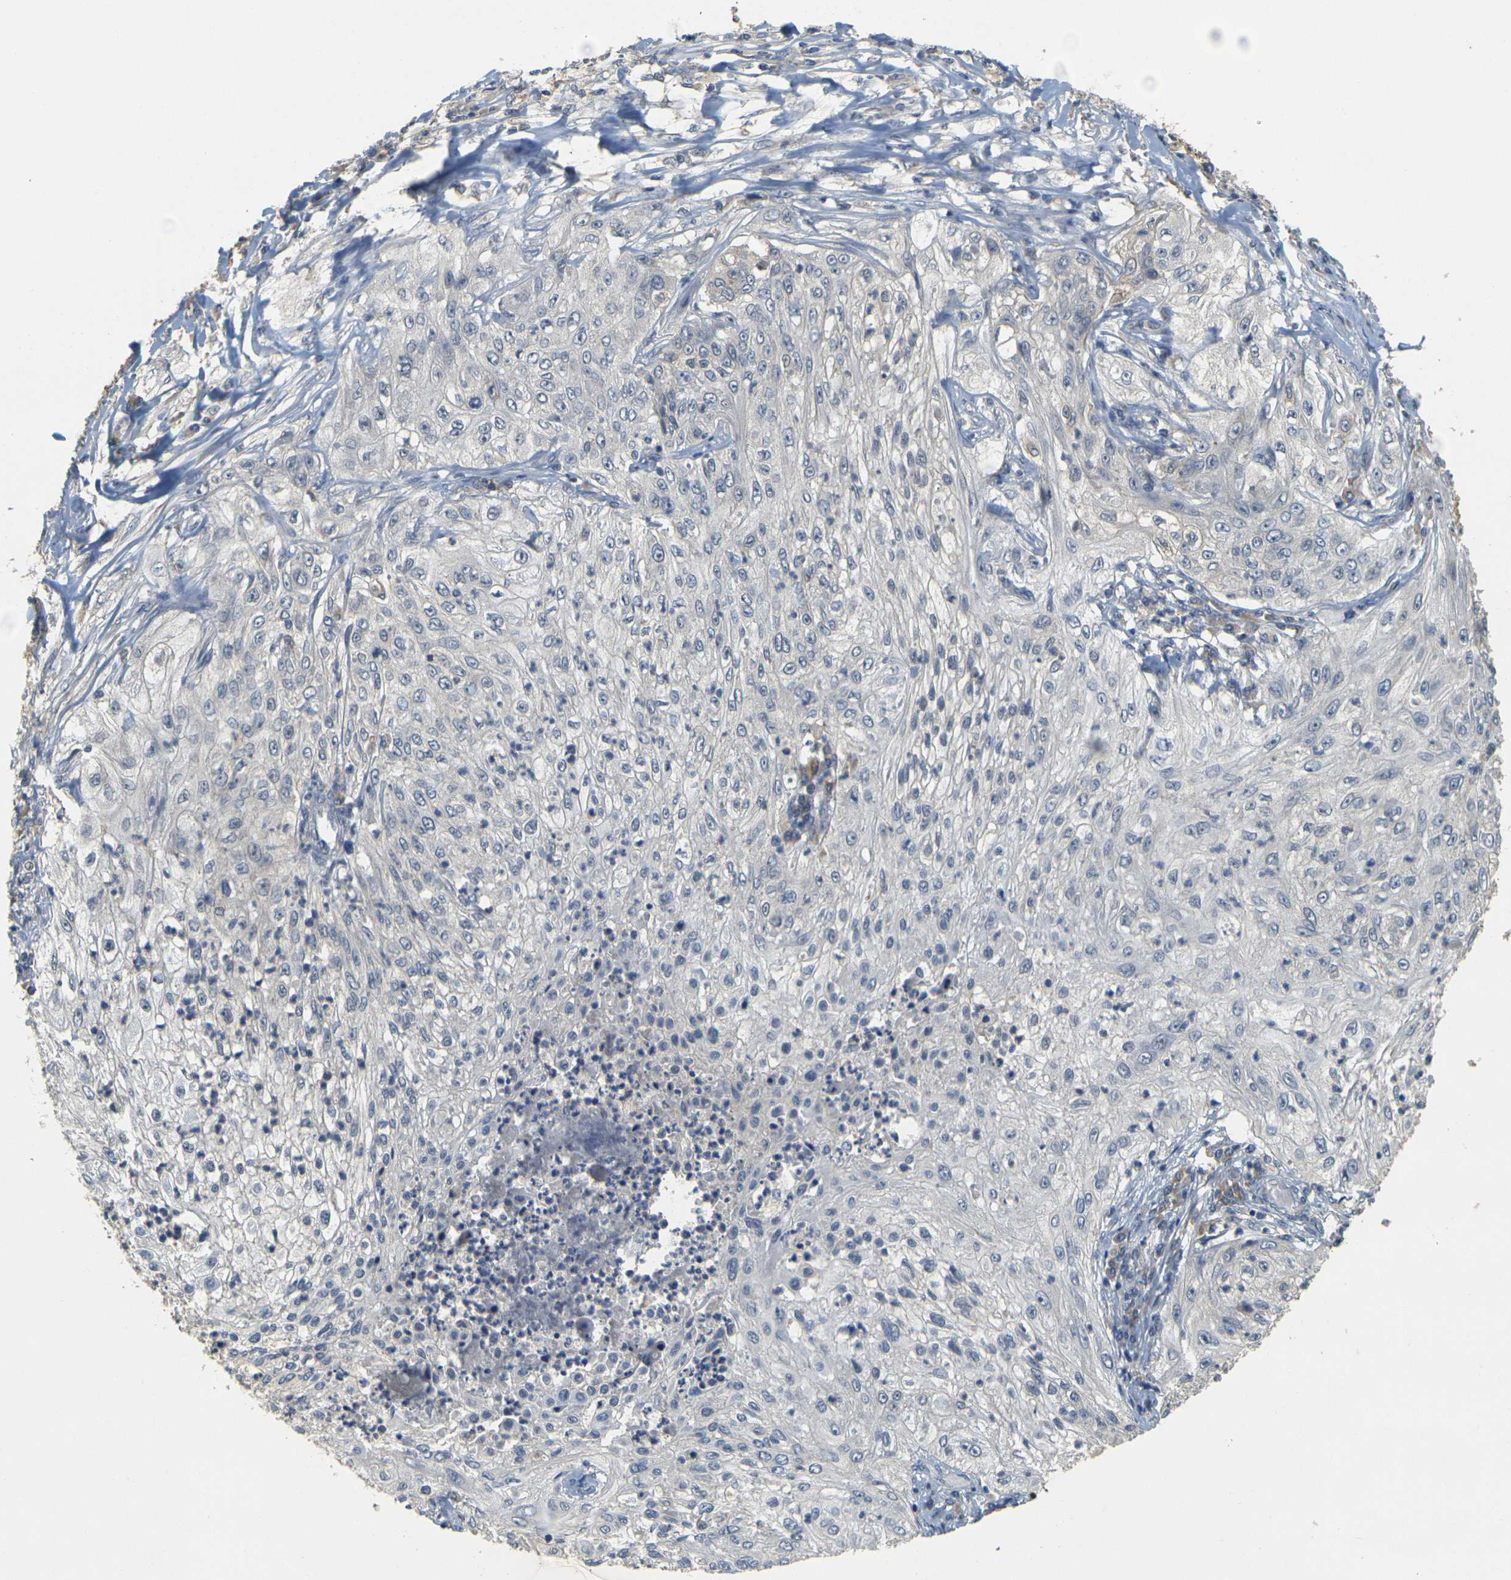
{"staining": {"intensity": "negative", "quantity": "none", "location": "none"}, "tissue": "lung cancer", "cell_type": "Tumor cells", "image_type": "cancer", "snomed": [{"axis": "morphology", "description": "Inflammation, NOS"}, {"axis": "morphology", "description": "Squamous cell carcinoma, NOS"}, {"axis": "topography", "description": "Lymph node"}, {"axis": "topography", "description": "Soft tissue"}, {"axis": "topography", "description": "Lung"}], "caption": "Immunohistochemistry (IHC) of squamous cell carcinoma (lung) shows no staining in tumor cells.", "gene": "GDAP1", "patient": {"sex": "male", "age": 66}}